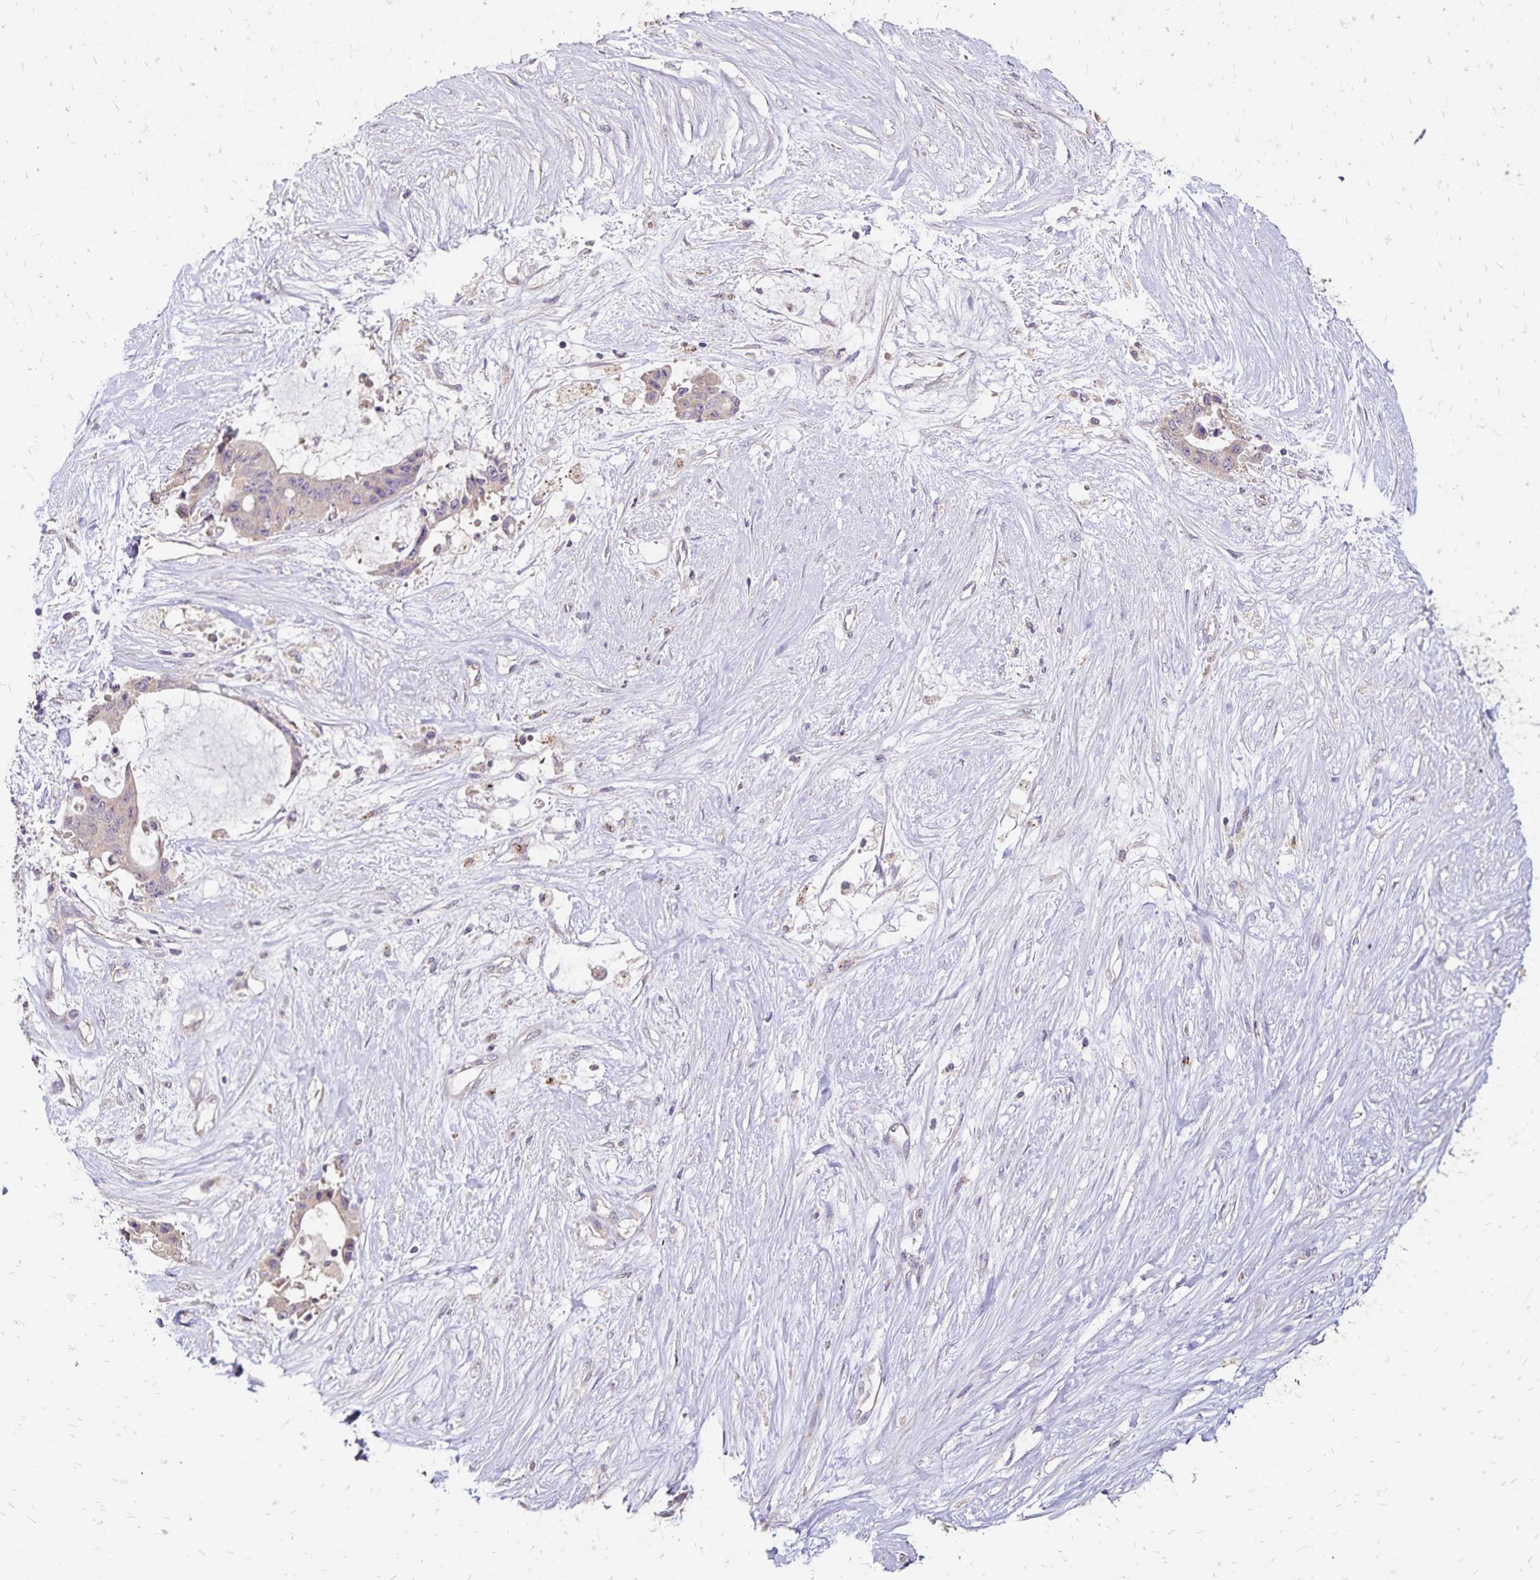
{"staining": {"intensity": "negative", "quantity": "none", "location": "none"}, "tissue": "liver cancer", "cell_type": "Tumor cells", "image_type": "cancer", "snomed": [{"axis": "morphology", "description": "Normal tissue, NOS"}, {"axis": "morphology", "description": "Cholangiocarcinoma"}, {"axis": "topography", "description": "Liver"}, {"axis": "topography", "description": "Peripheral nerve tissue"}], "caption": "This is an IHC photomicrograph of liver cancer (cholangiocarcinoma). There is no staining in tumor cells.", "gene": "EMC10", "patient": {"sex": "female", "age": 73}}